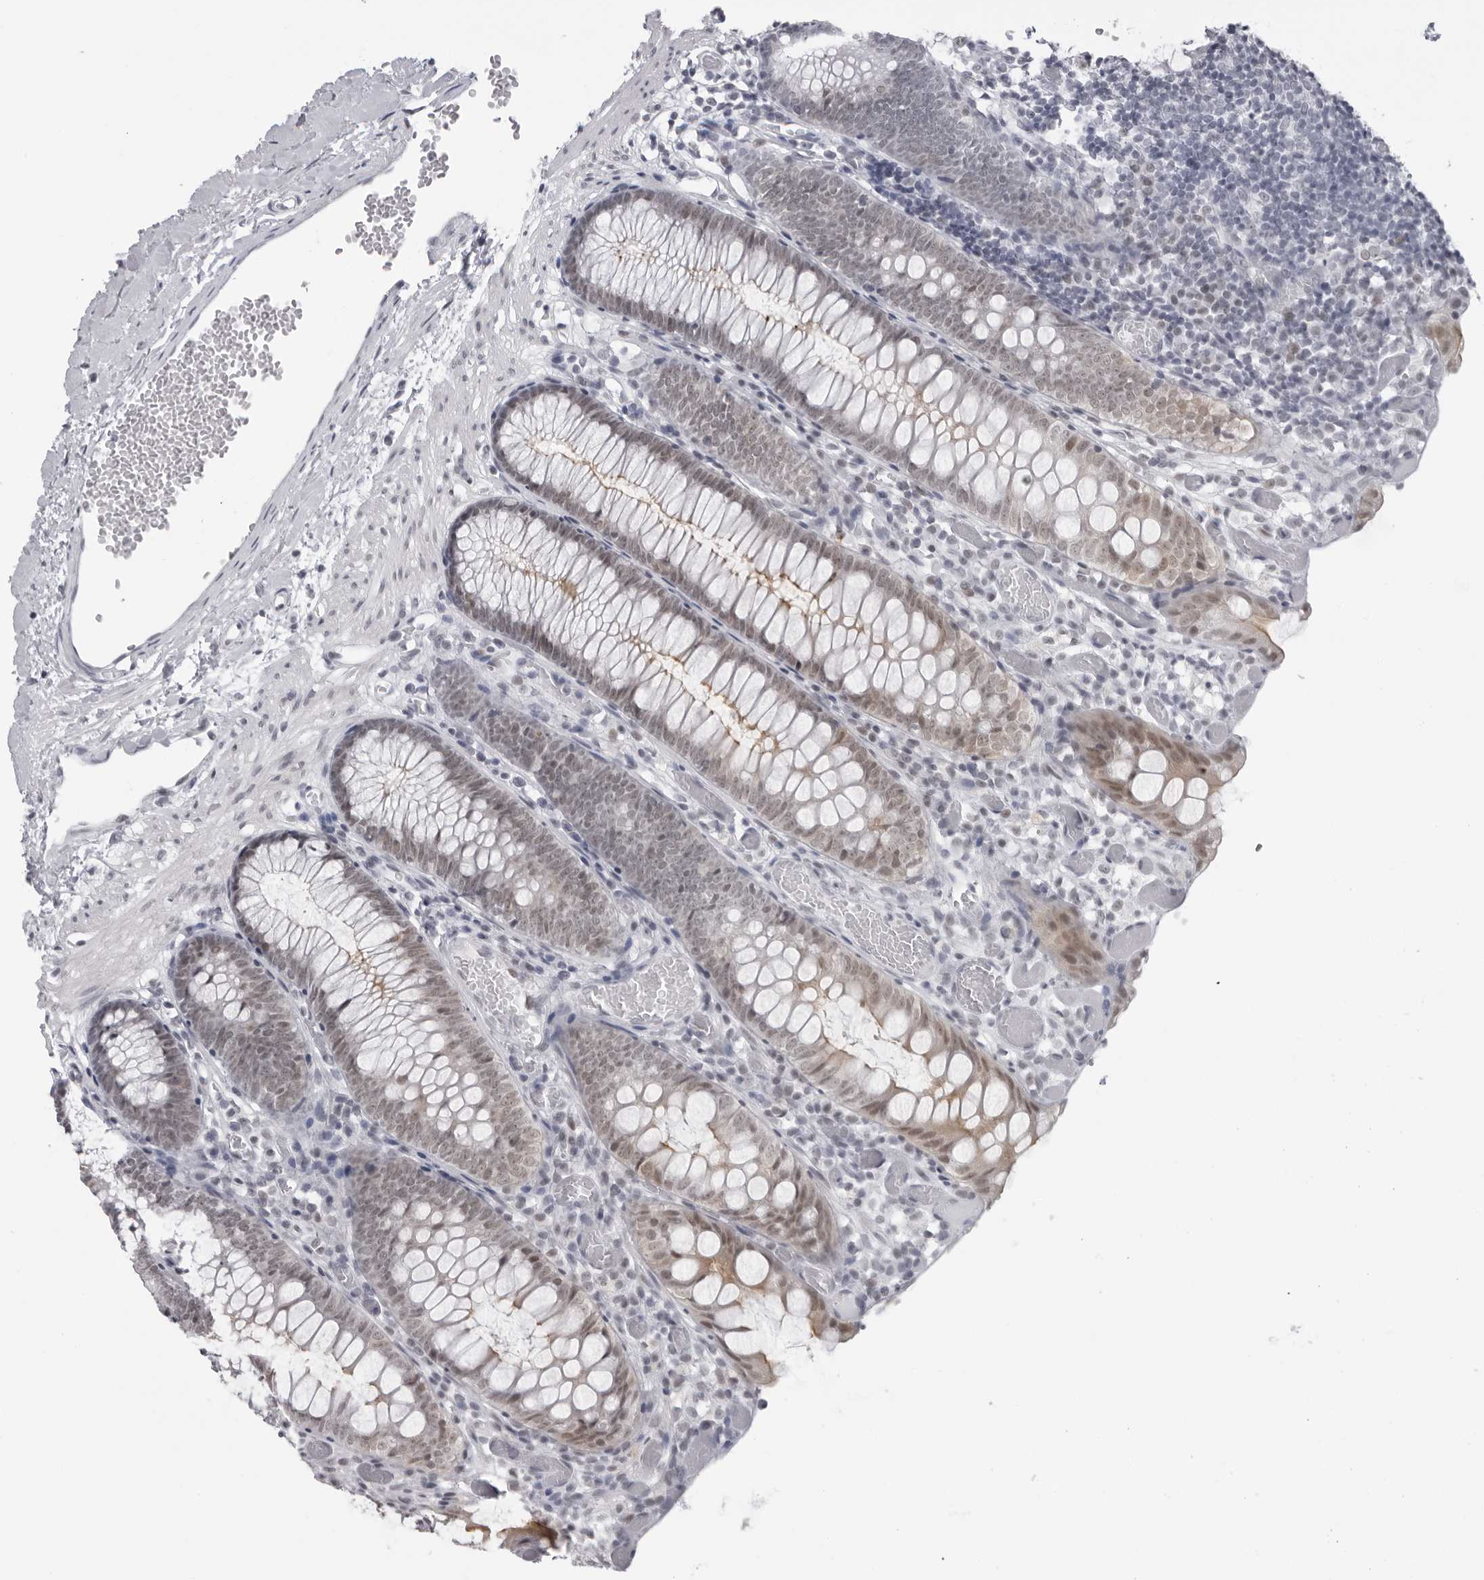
{"staining": {"intensity": "negative", "quantity": "none", "location": "none"}, "tissue": "colon", "cell_type": "Endothelial cells", "image_type": "normal", "snomed": [{"axis": "morphology", "description": "Normal tissue, NOS"}, {"axis": "topography", "description": "Colon"}], "caption": "Immunohistochemistry photomicrograph of normal colon: human colon stained with DAB exhibits no significant protein positivity in endothelial cells. (DAB immunohistochemistry (IHC) with hematoxylin counter stain).", "gene": "ESPN", "patient": {"sex": "male", "age": 14}}